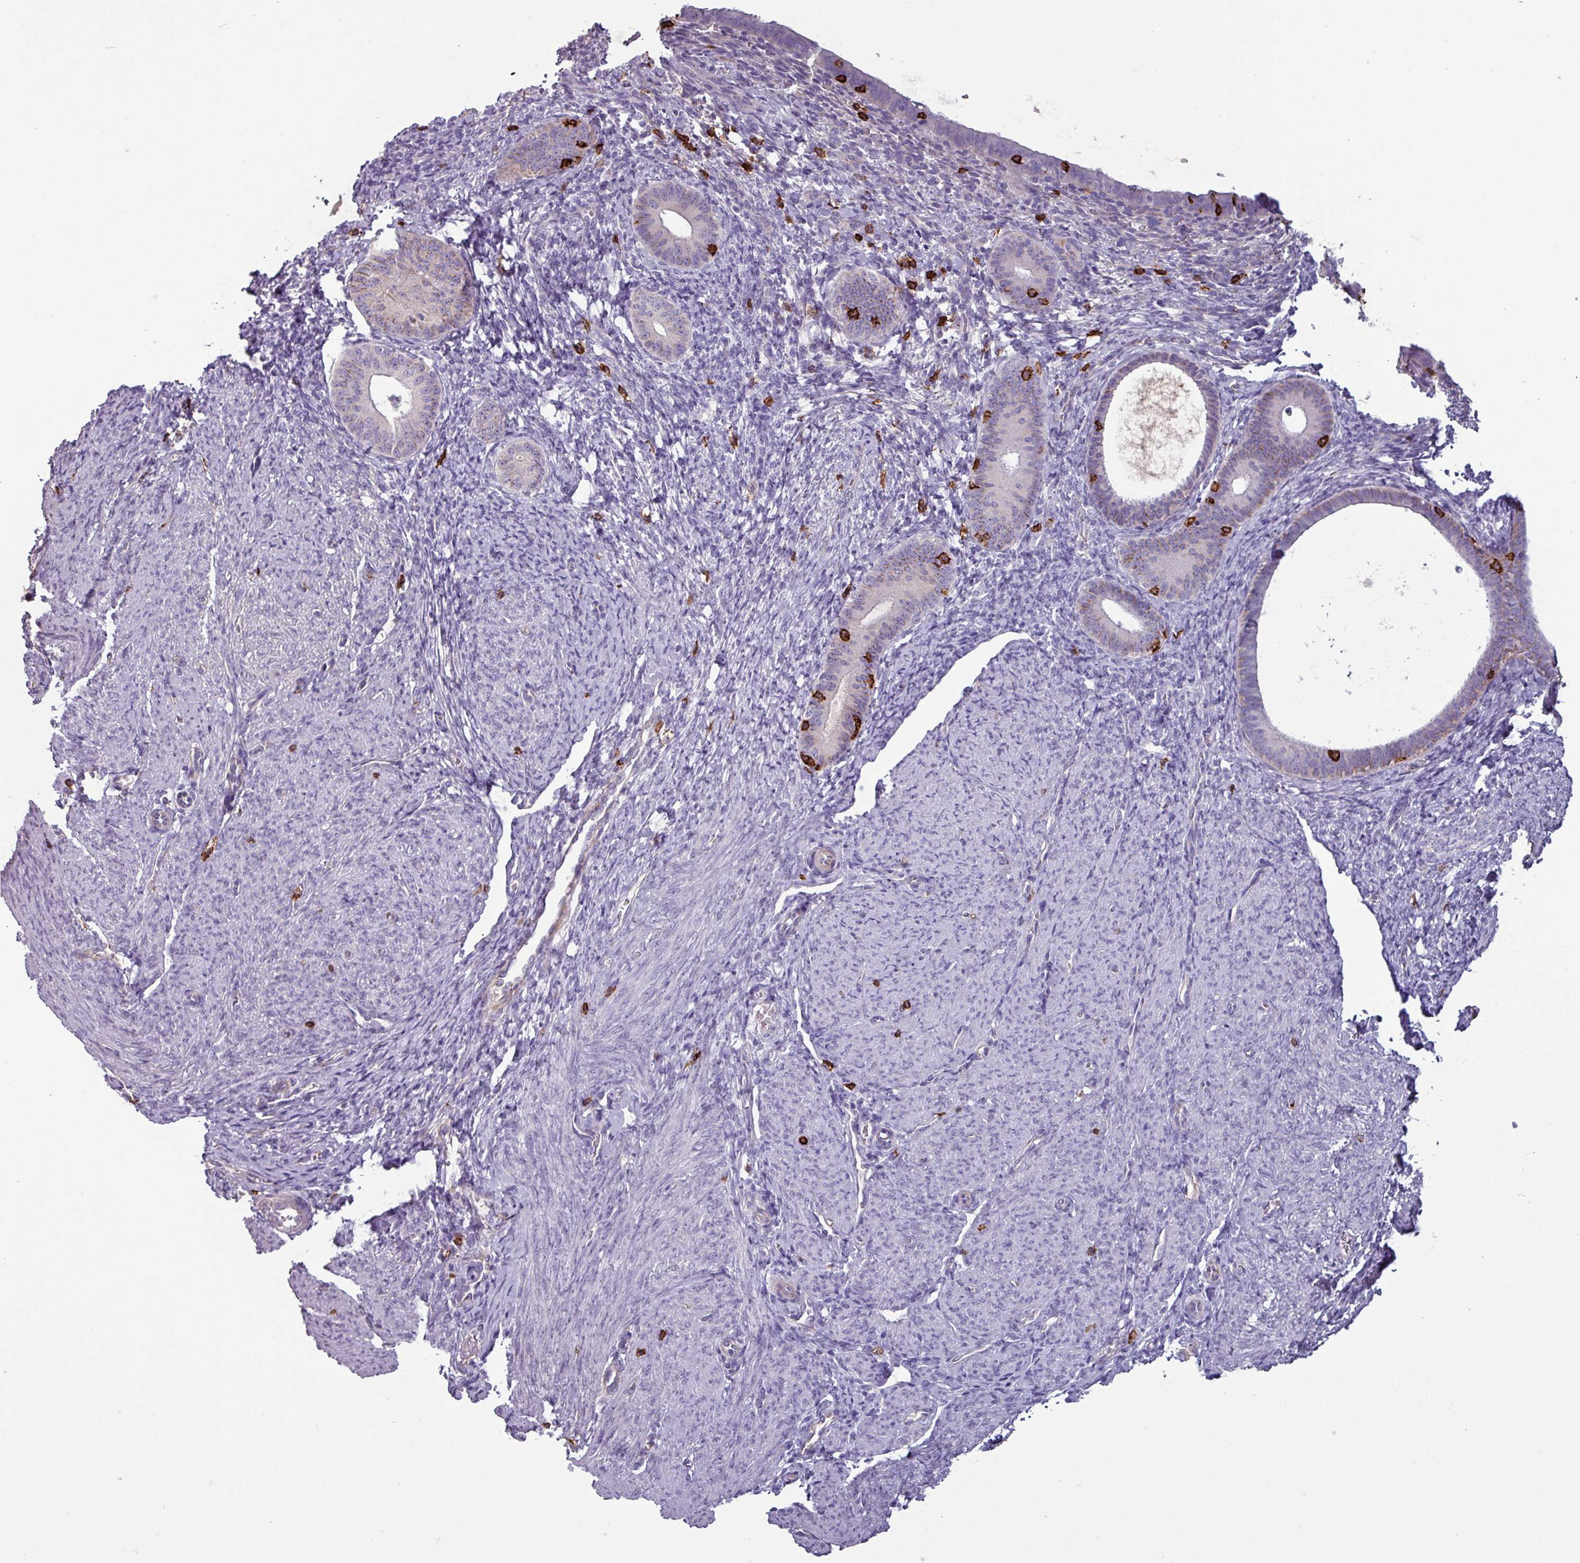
{"staining": {"intensity": "negative", "quantity": "none", "location": "none"}, "tissue": "endometrium", "cell_type": "Cells in endometrial stroma", "image_type": "normal", "snomed": [{"axis": "morphology", "description": "Normal tissue, NOS"}, {"axis": "topography", "description": "Endometrium"}], "caption": "A high-resolution histopathology image shows IHC staining of unremarkable endometrium, which displays no significant expression in cells in endometrial stroma.", "gene": "CD8A", "patient": {"sex": "female", "age": 65}}